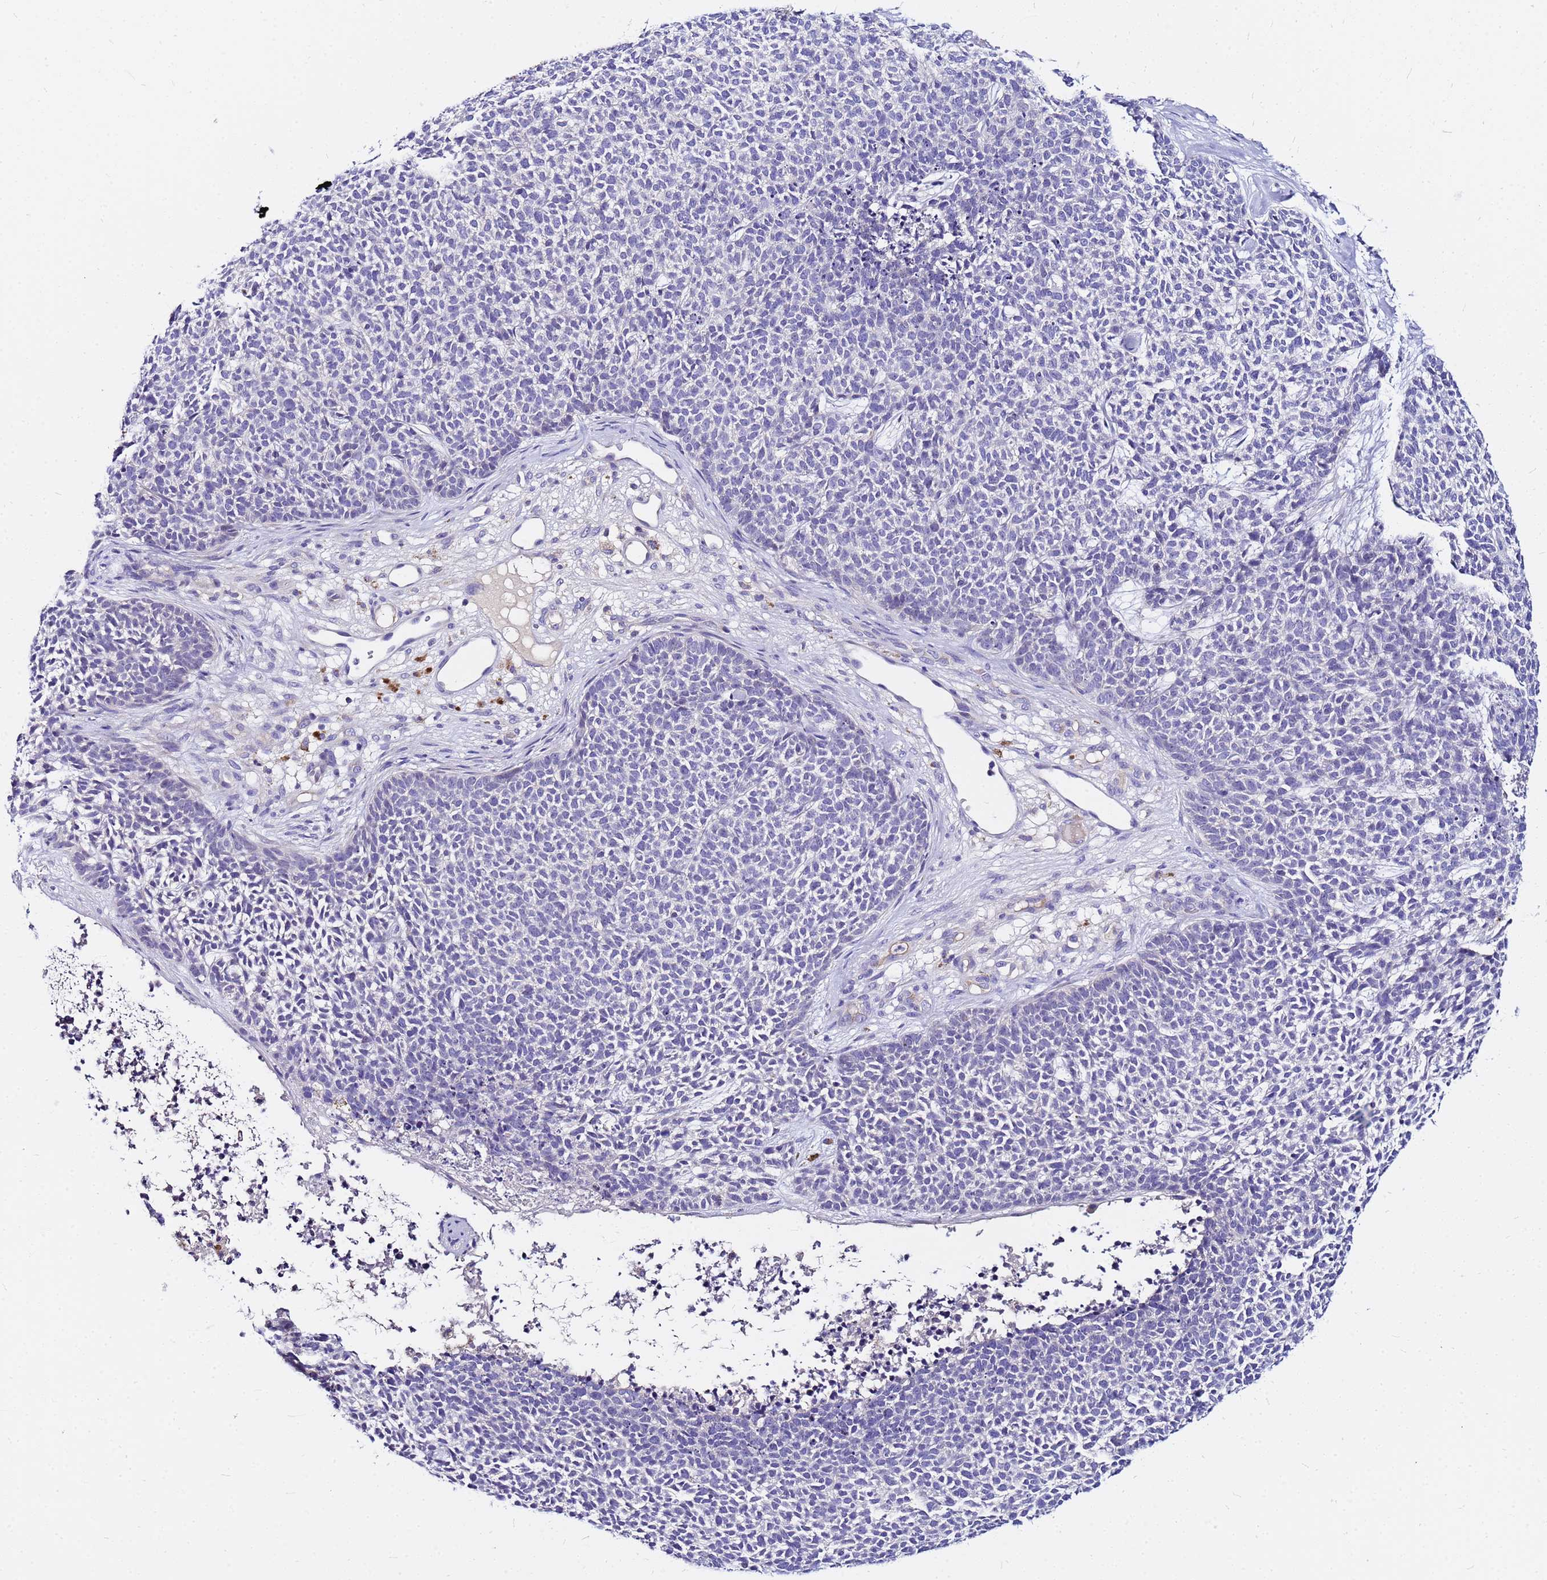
{"staining": {"intensity": "negative", "quantity": "none", "location": "none"}, "tissue": "skin cancer", "cell_type": "Tumor cells", "image_type": "cancer", "snomed": [{"axis": "morphology", "description": "Basal cell carcinoma"}, {"axis": "topography", "description": "Skin"}], "caption": "Immunohistochemical staining of human basal cell carcinoma (skin) demonstrates no significant staining in tumor cells.", "gene": "DPRX", "patient": {"sex": "female", "age": 84}}